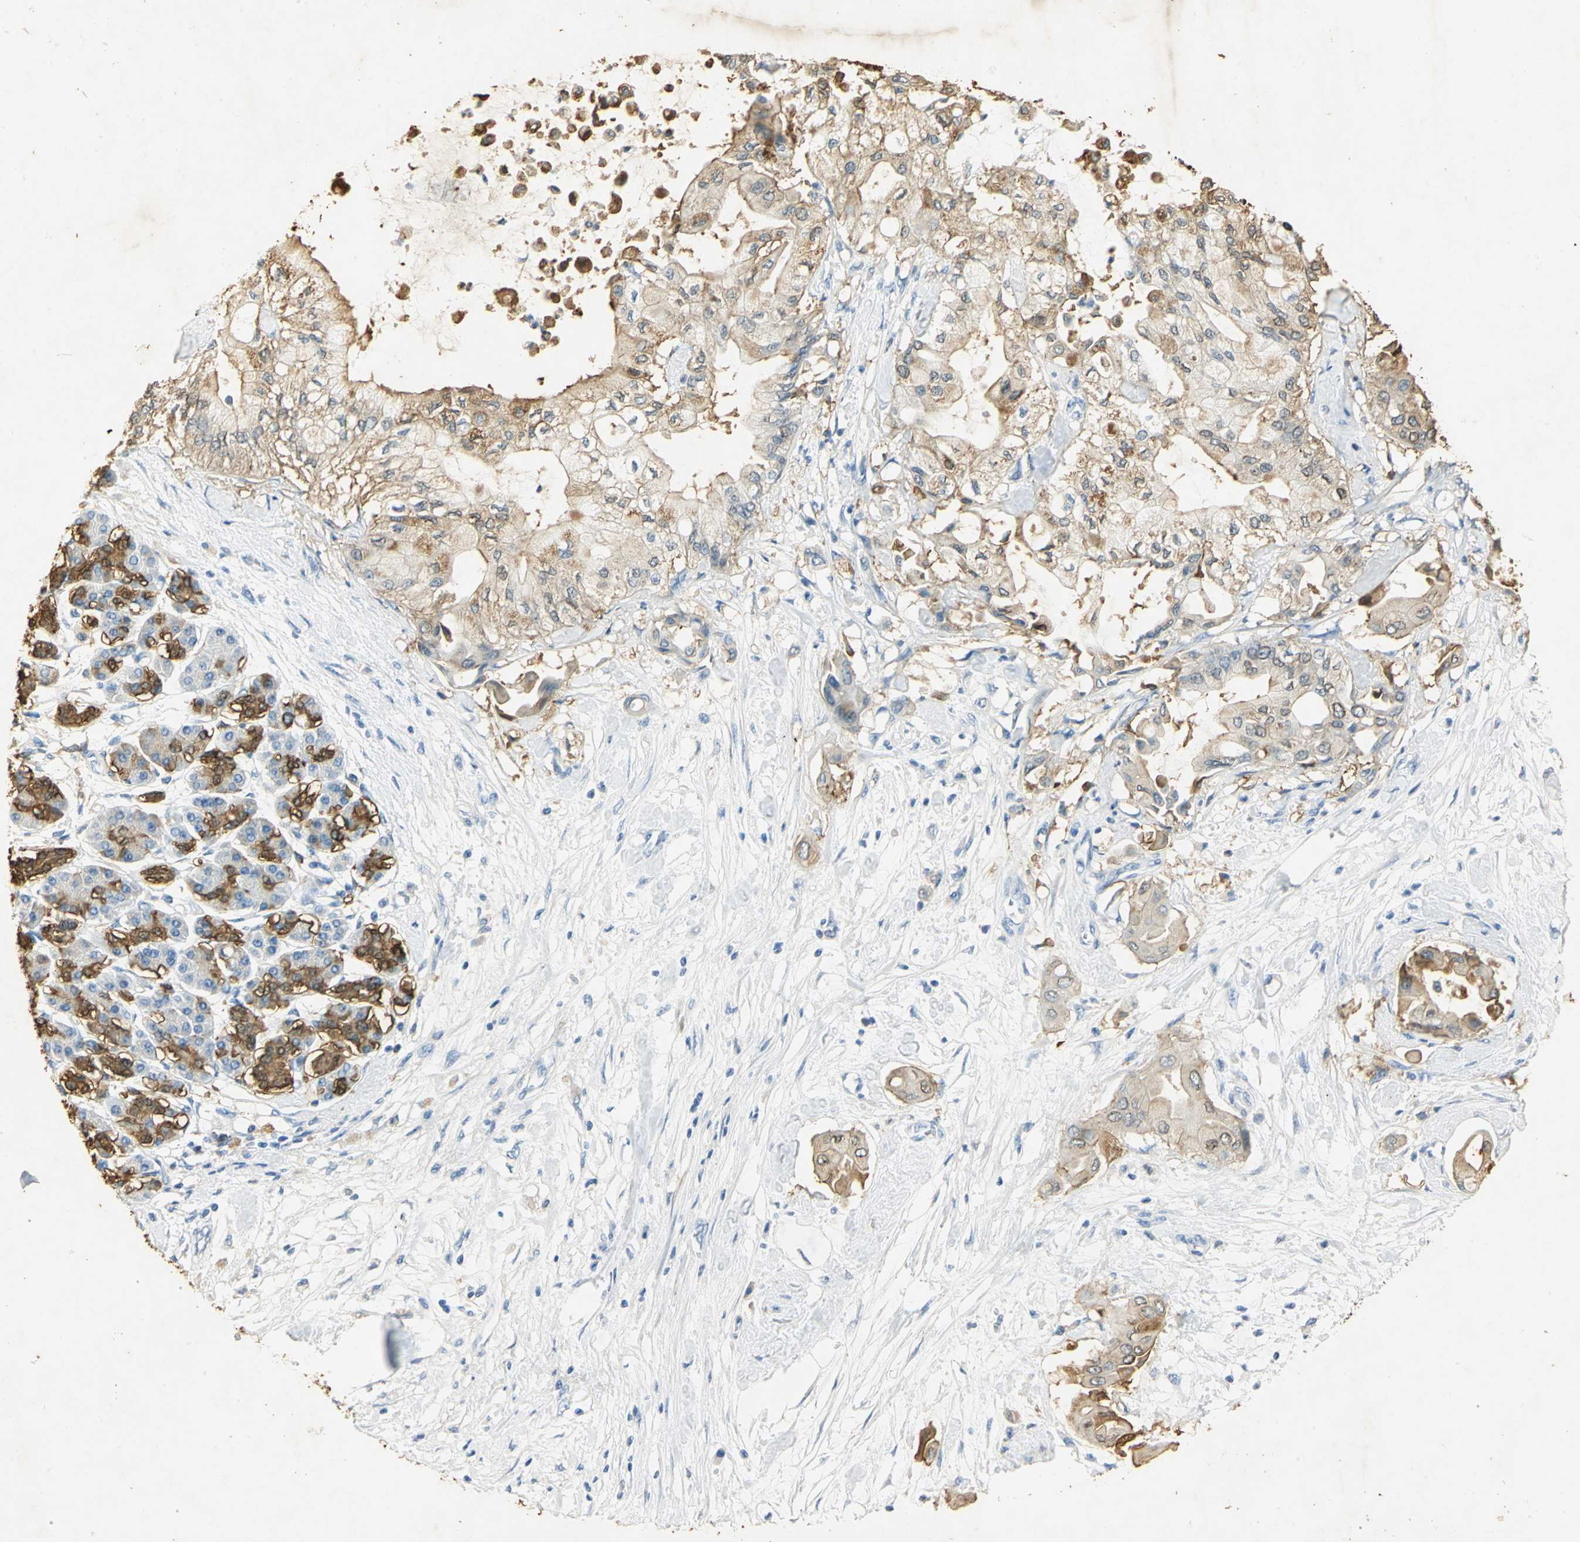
{"staining": {"intensity": "weak", "quantity": ">75%", "location": "cytoplasmic/membranous"}, "tissue": "pancreatic cancer", "cell_type": "Tumor cells", "image_type": "cancer", "snomed": [{"axis": "morphology", "description": "Adenocarcinoma, NOS"}, {"axis": "morphology", "description": "Adenocarcinoma, metastatic, NOS"}, {"axis": "topography", "description": "Lymph node"}, {"axis": "topography", "description": "Pancreas"}, {"axis": "topography", "description": "Duodenum"}], "caption": "A photomicrograph of pancreatic metastatic adenocarcinoma stained for a protein reveals weak cytoplasmic/membranous brown staining in tumor cells. The staining was performed using DAB, with brown indicating positive protein expression. Nuclei are stained blue with hematoxylin.", "gene": "ANXA4", "patient": {"sex": "female", "age": 64}}